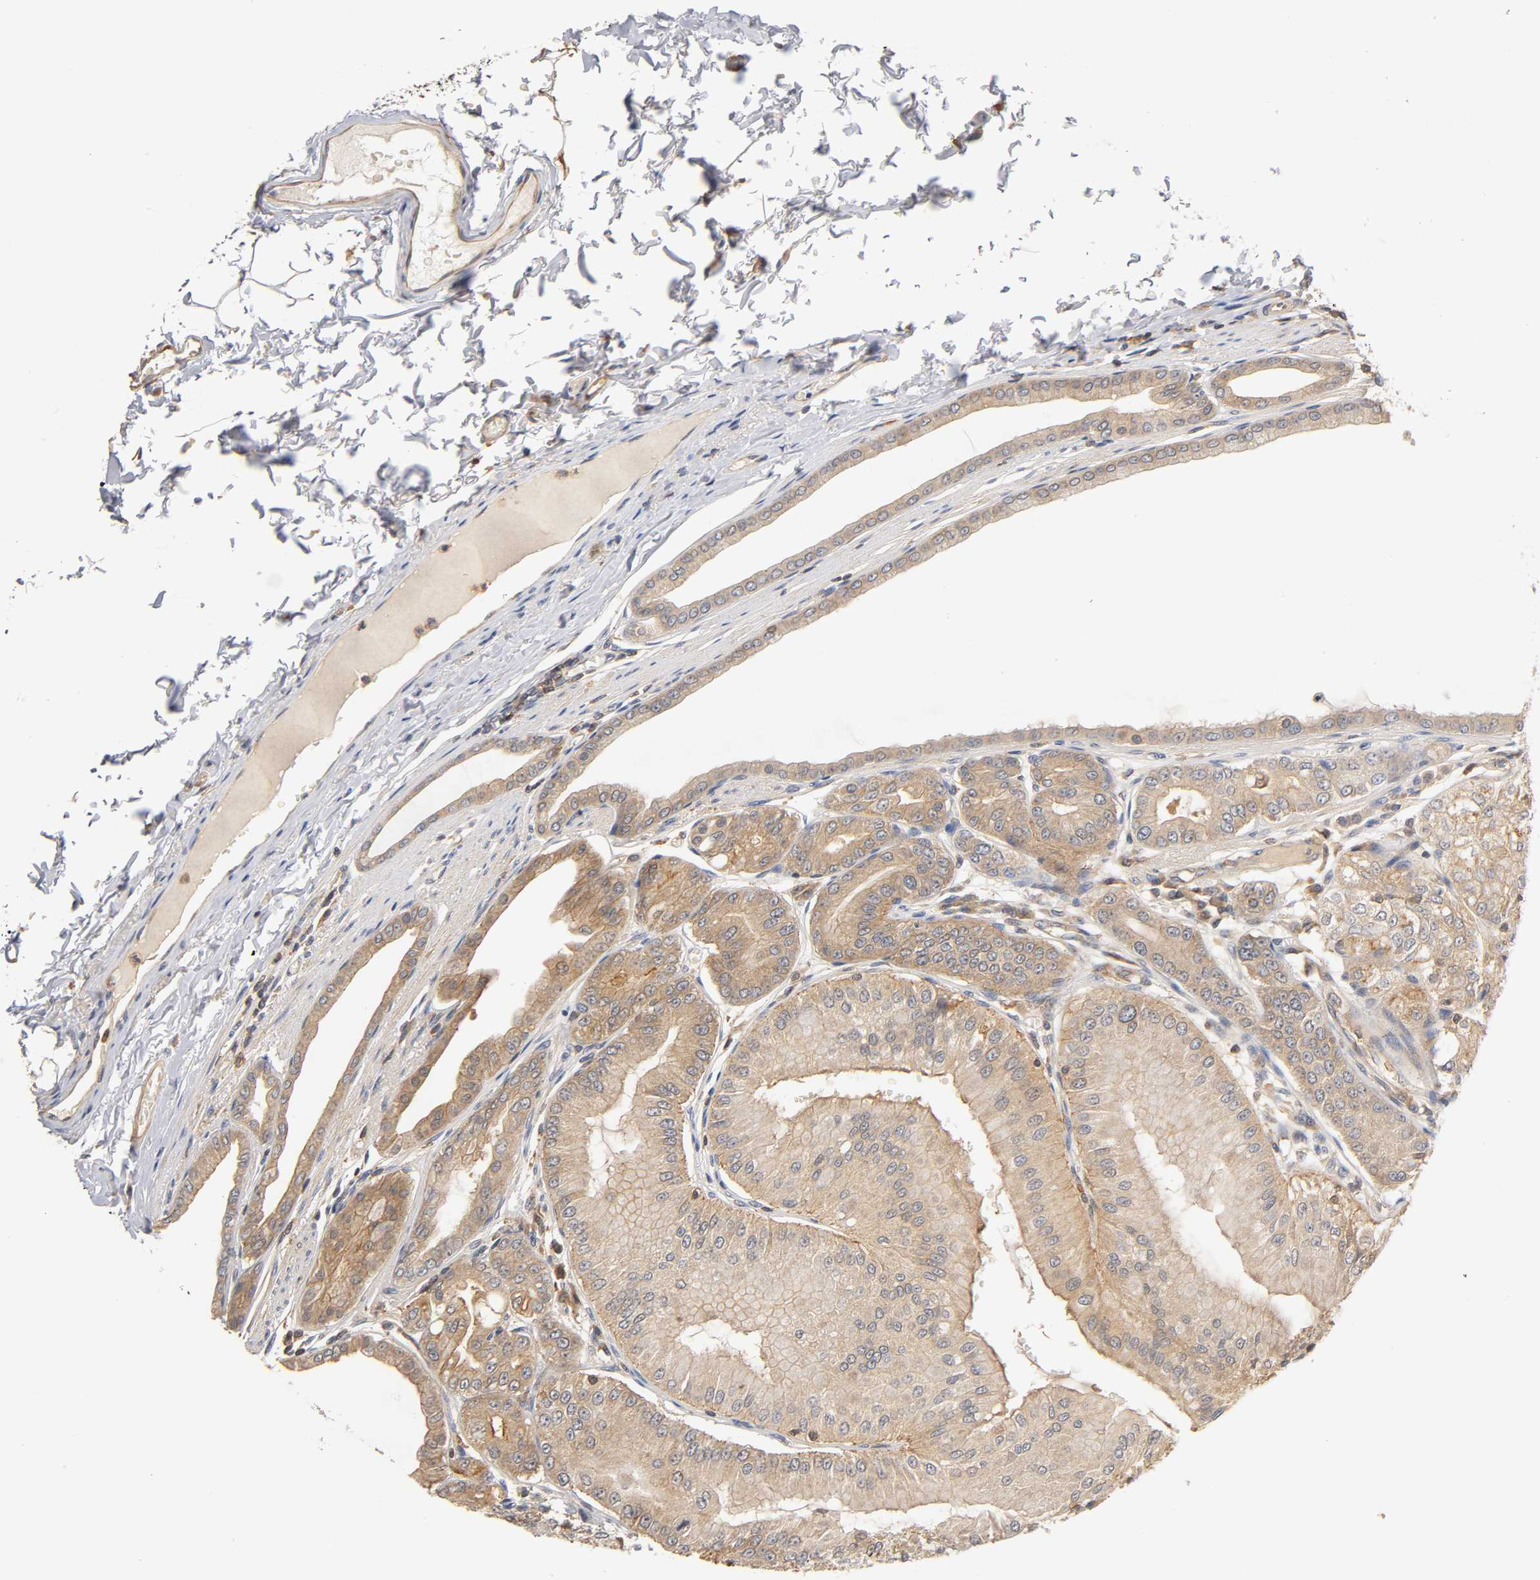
{"staining": {"intensity": "moderate", "quantity": ">75%", "location": "cytoplasmic/membranous"}, "tissue": "stomach", "cell_type": "Glandular cells", "image_type": "normal", "snomed": [{"axis": "morphology", "description": "Normal tissue, NOS"}, {"axis": "topography", "description": "Stomach, lower"}], "caption": "The image displays immunohistochemical staining of unremarkable stomach. There is moderate cytoplasmic/membranous expression is appreciated in approximately >75% of glandular cells.", "gene": "ACTR2", "patient": {"sex": "male", "age": 71}}